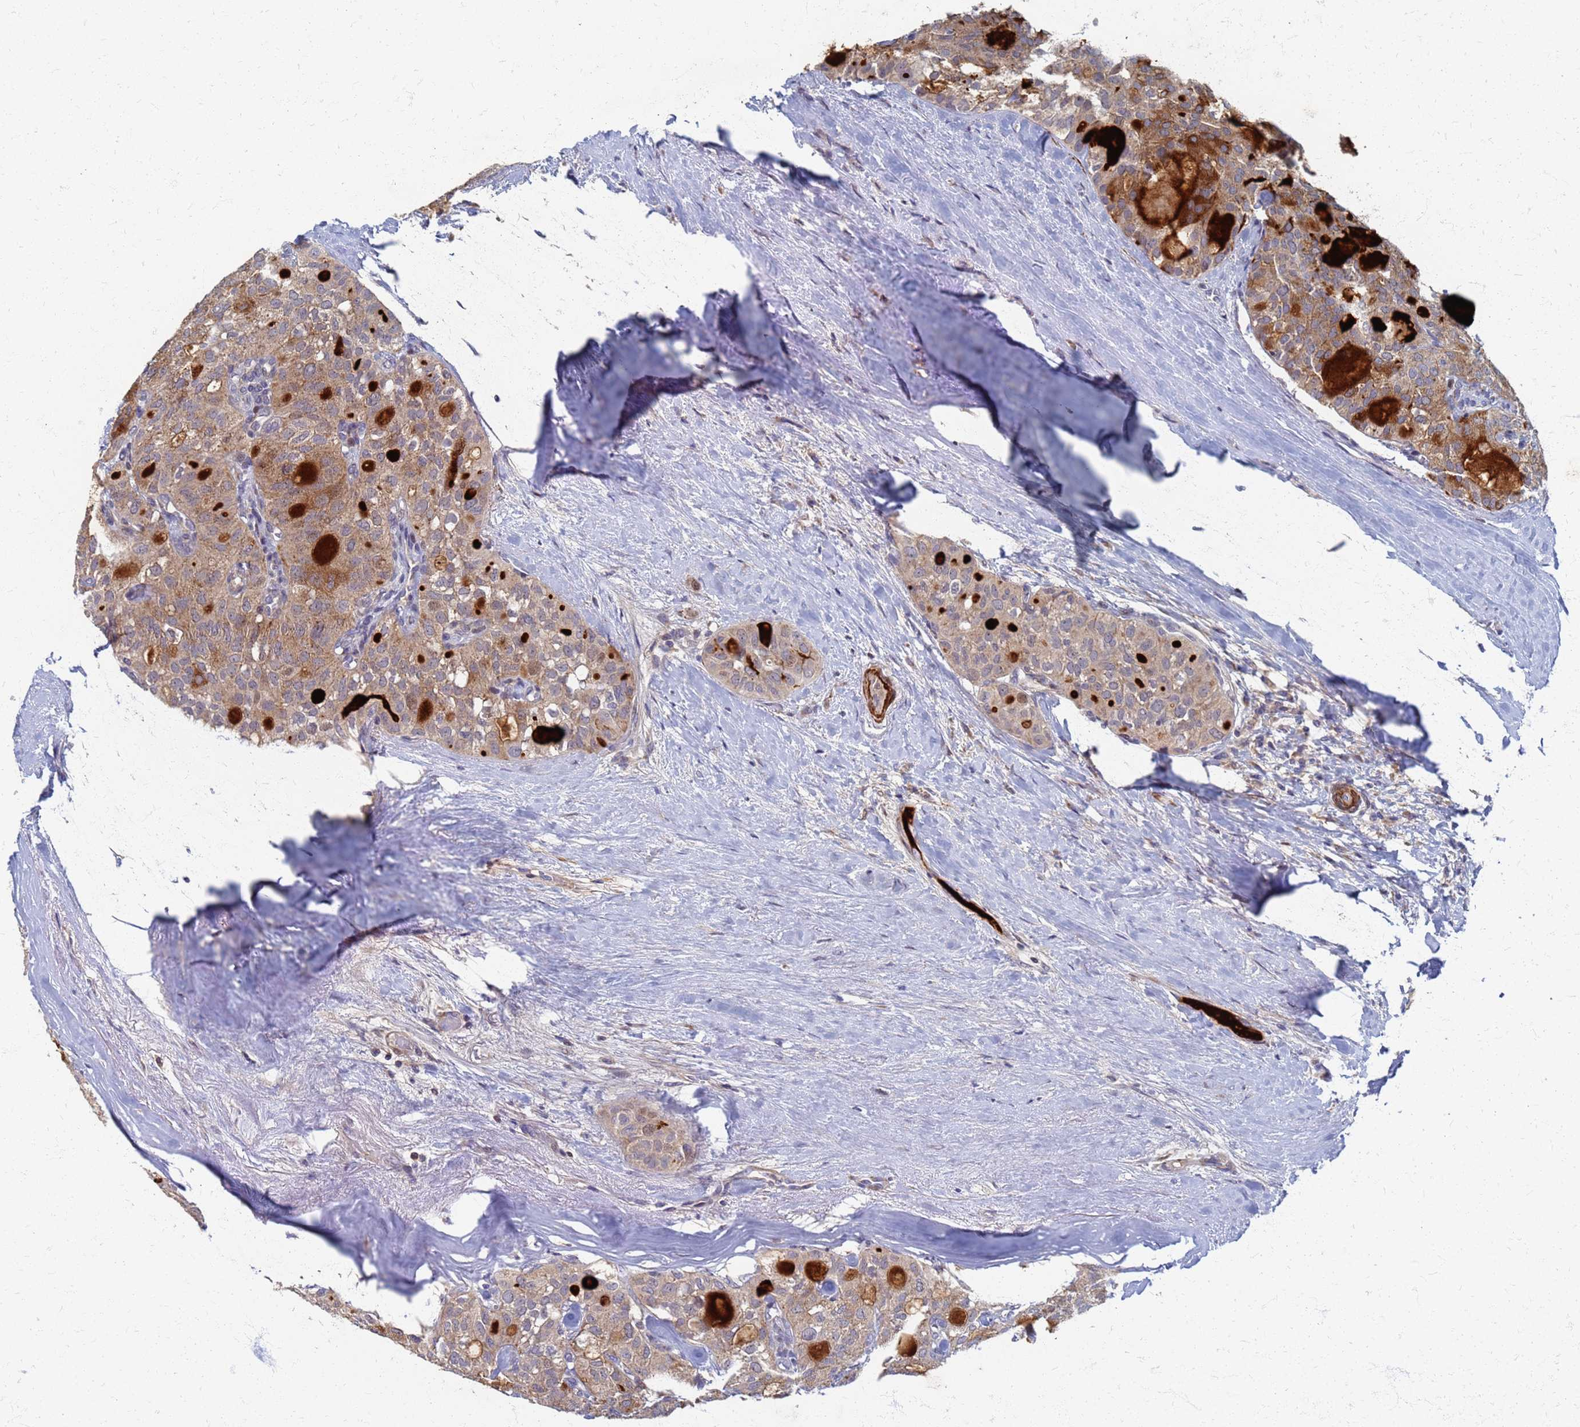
{"staining": {"intensity": "moderate", "quantity": ">75%", "location": "cytoplasmic/membranous"}, "tissue": "thyroid cancer", "cell_type": "Tumor cells", "image_type": "cancer", "snomed": [{"axis": "morphology", "description": "Follicular adenoma carcinoma, NOS"}, {"axis": "topography", "description": "Thyroid gland"}], "caption": "Thyroid cancer stained for a protein (brown) displays moderate cytoplasmic/membranous positive staining in approximately >75% of tumor cells.", "gene": "ATPAF1", "patient": {"sex": "male", "age": 75}}